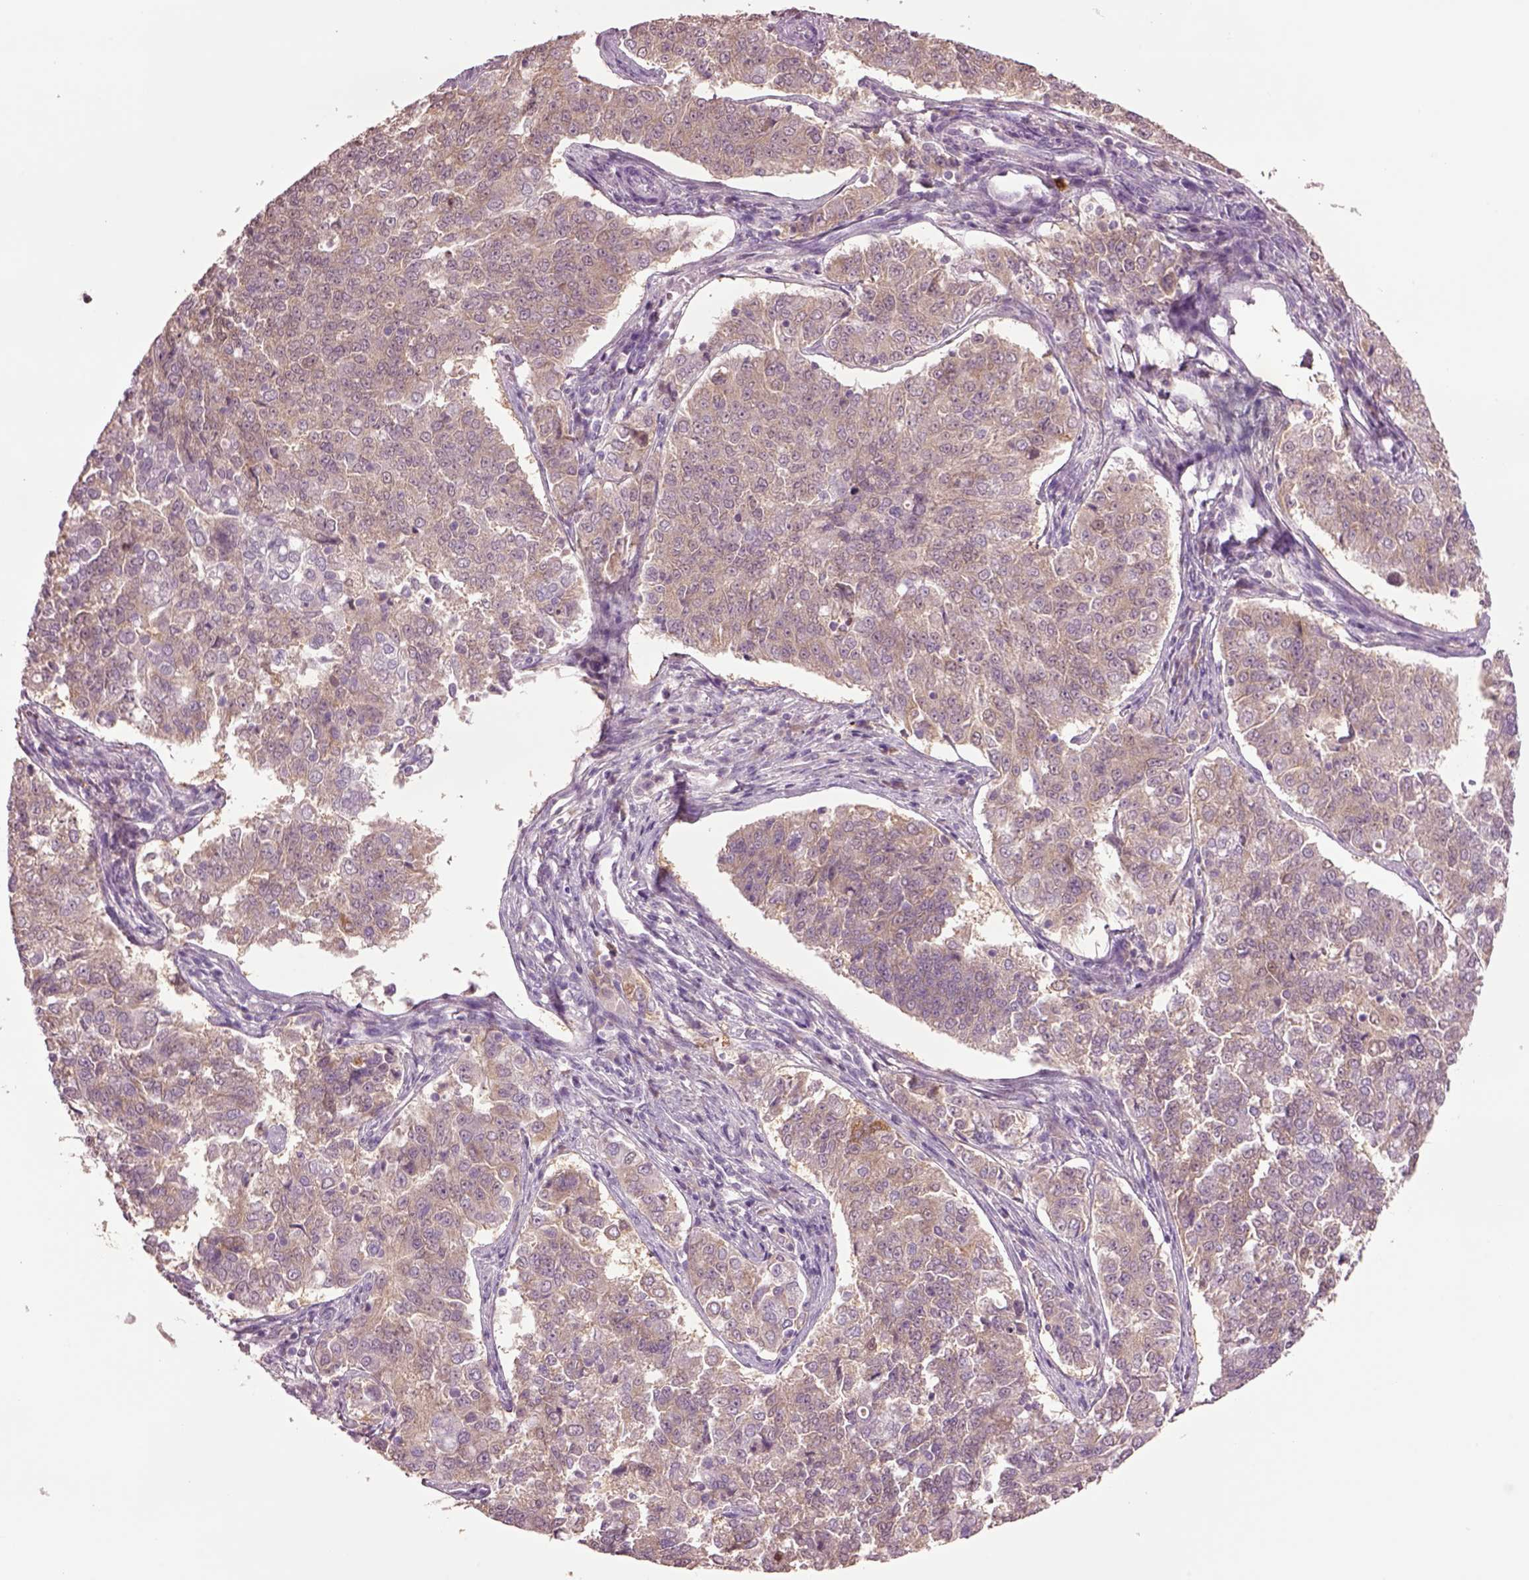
{"staining": {"intensity": "moderate", "quantity": "<25%", "location": "cytoplasmic/membranous"}, "tissue": "endometrial cancer", "cell_type": "Tumor cells", "image_type": "cancer", "snomed": [{"axis": "morphology", "description": "Adenocarcinoma, NOS"}, {"axis": "topography", "description": "Endometrium"}], "caption": "Human adenocarcinoma (endometrial) stained for a protein (brown) demonstrates moderate cytoplasmic/membranous positive staining in about <25% of tumor cells.", "gene": "CLPSL1", "patient": {"sex": "female", "age": 43}}